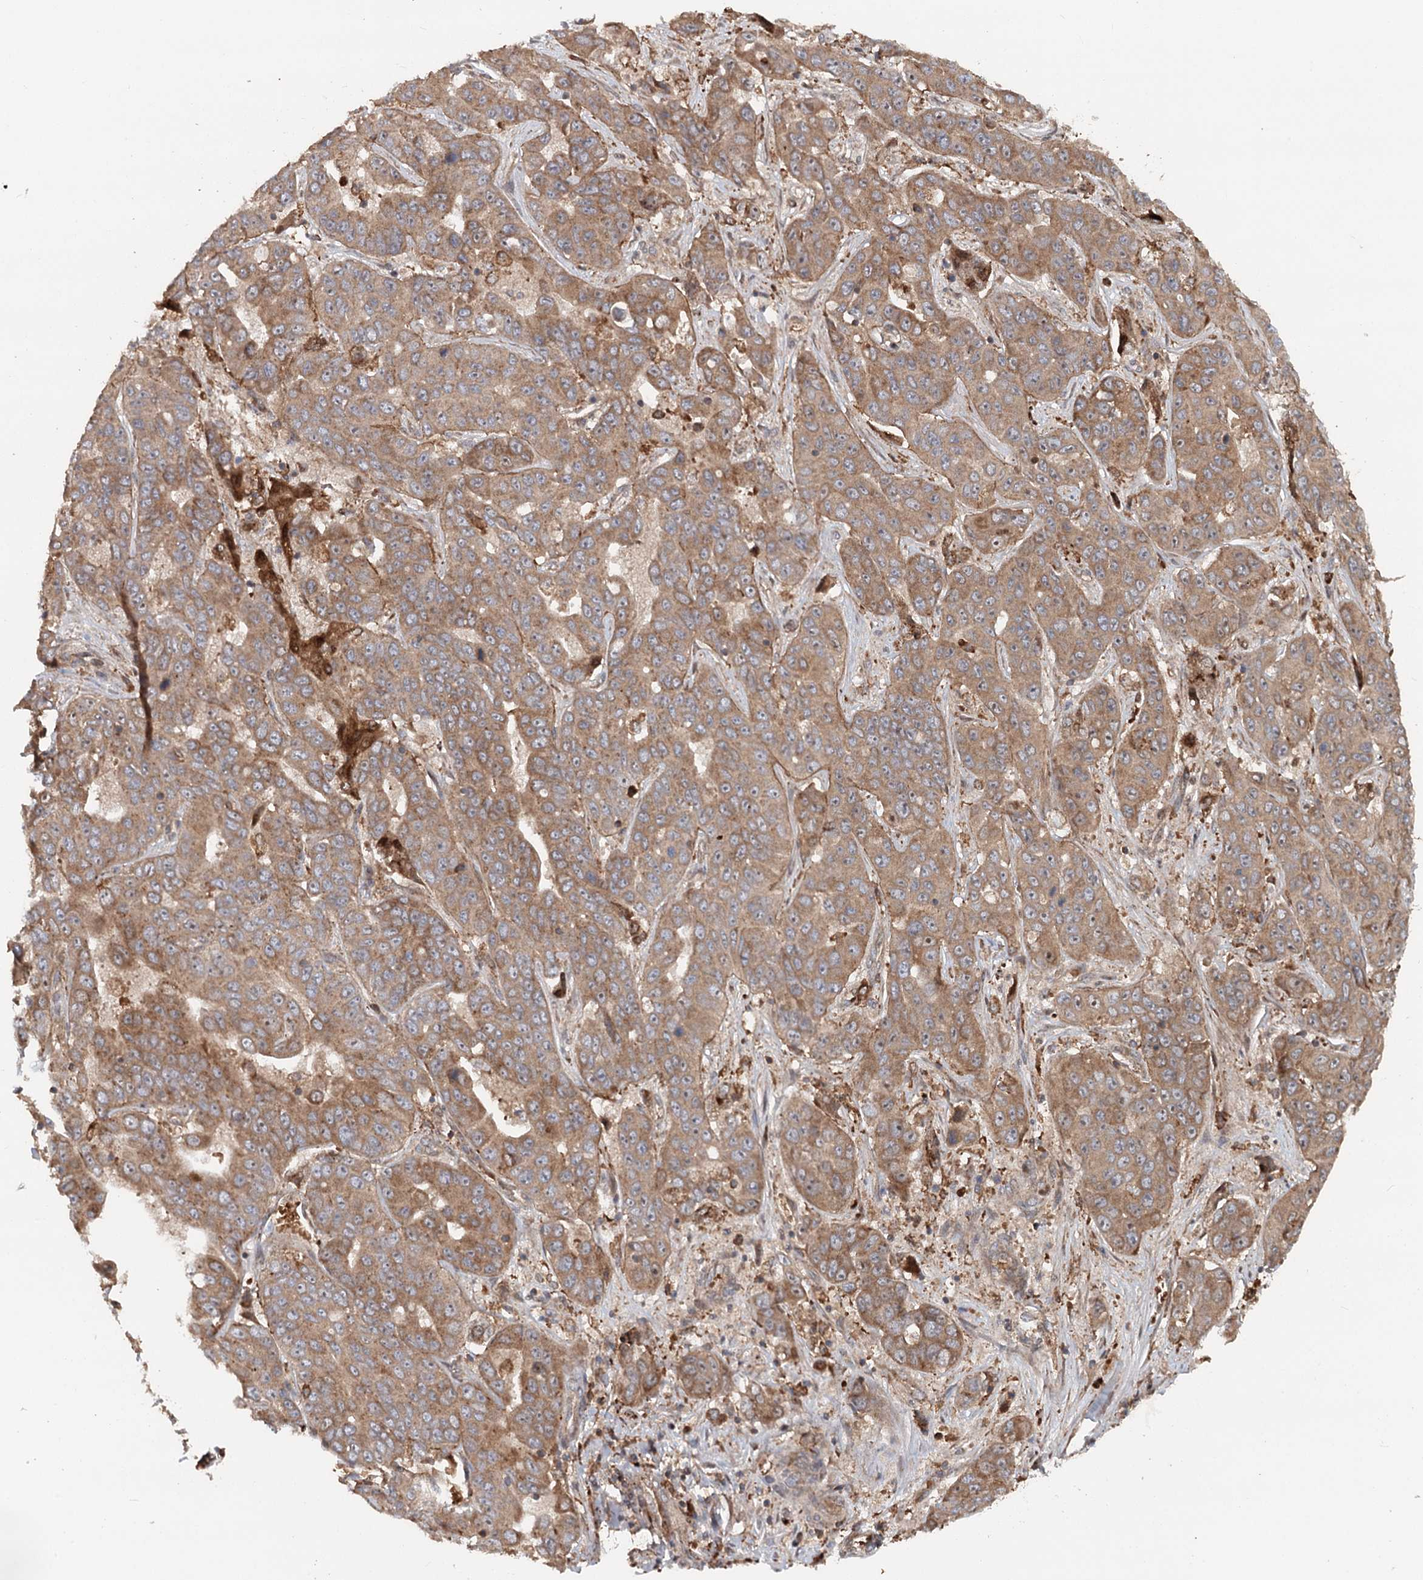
{"staining": {"intensity": "moderate", "quantity": ">75%", "location": "cytoplasmic/membranous"}, "tissue": "liver cancer", "cell_type": "Tumor cells", "image_type": "cancer", "snomed": [{"axis": "morphology", "description": "Cholangiocarcinoma"}, {"axis": "topography", "description": "Liver"}], "caption": "Tumor cells reveal medium levels of moderate cytoplasmic/membranous staining in about >75% of cells in human cholangiocarcinoma (liver).", "gene": "RNF111", "patient": {"sex": "female", "age": 52}}